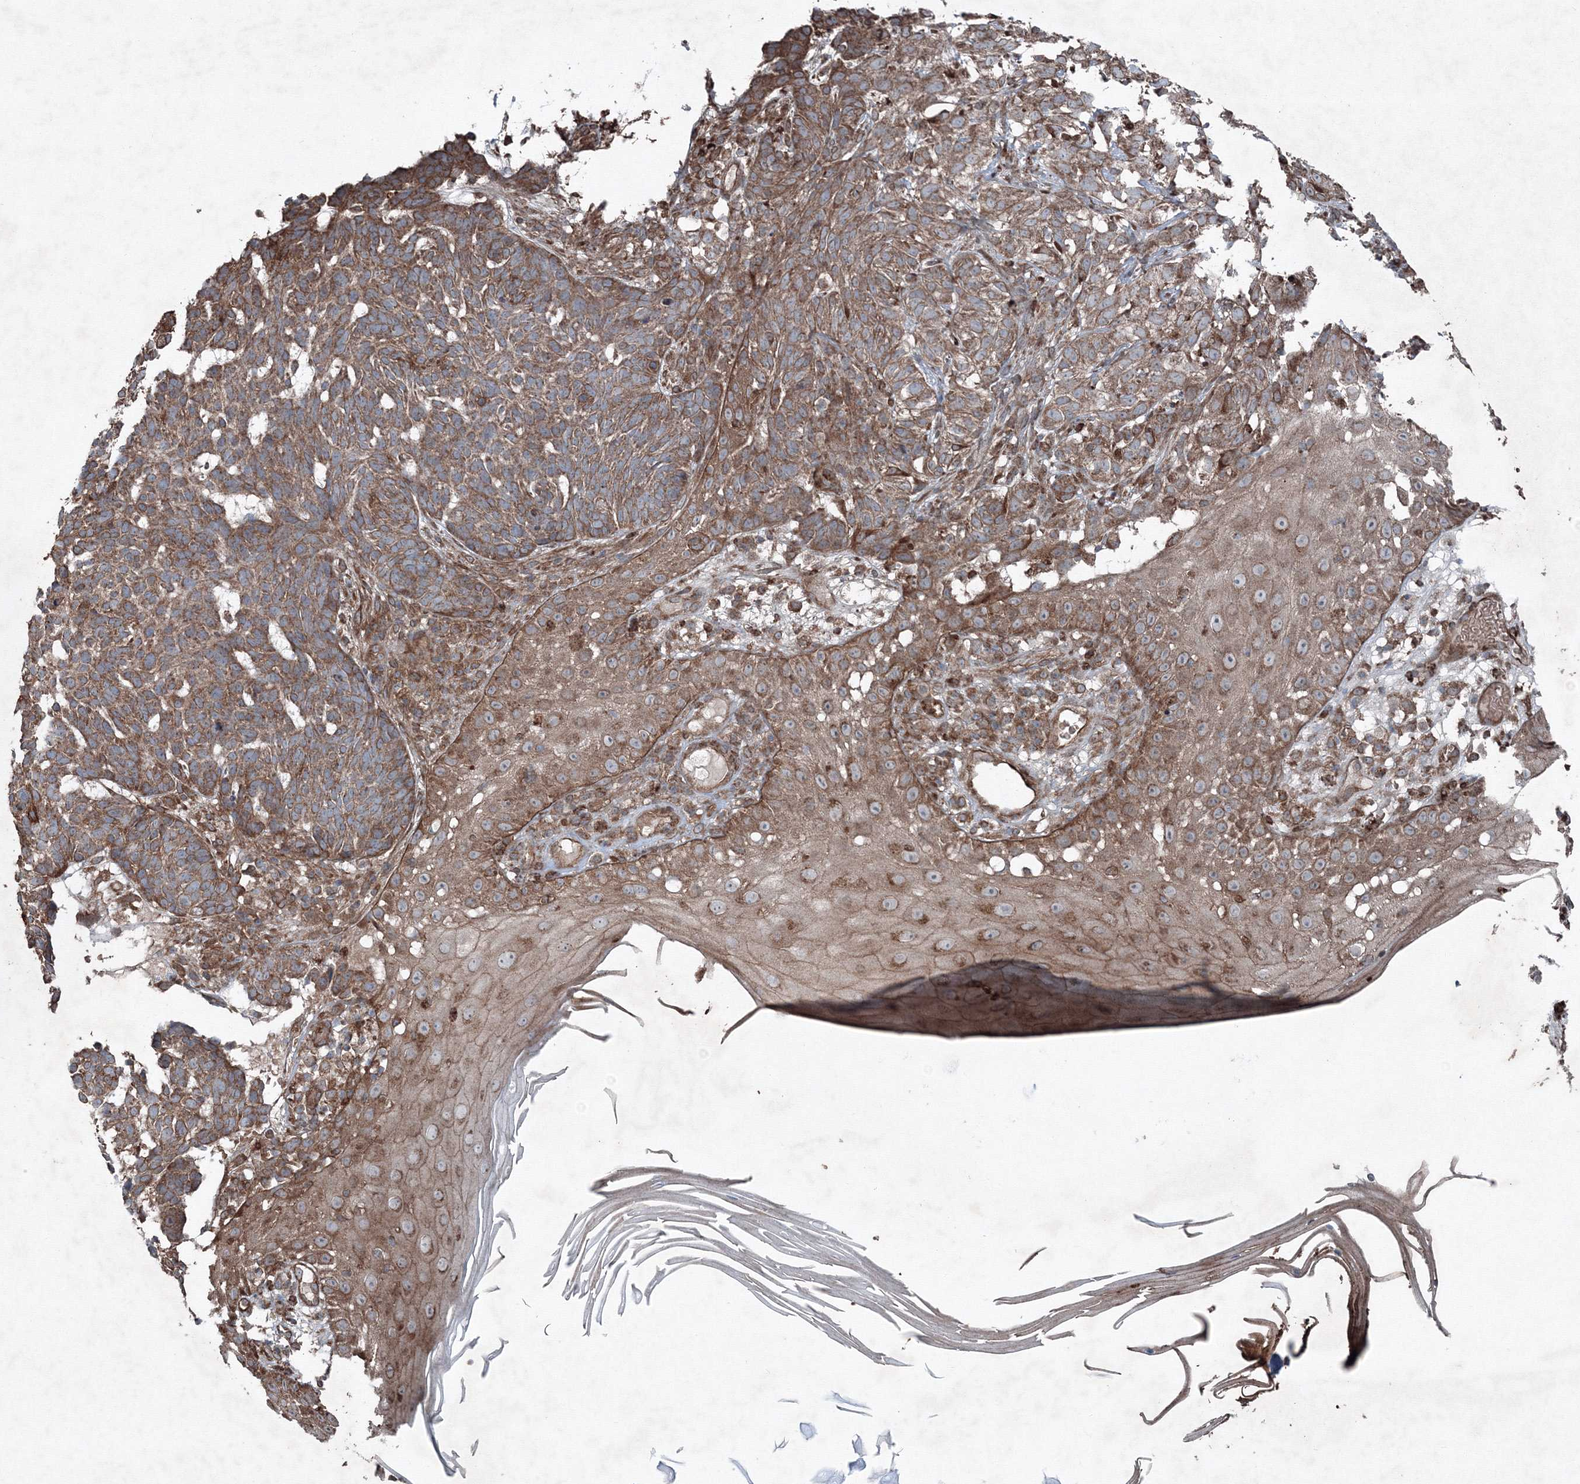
{"staining": {"intensity": "moderate", "quantity": ">75%", "location": "cytoplasmic/membranous"}, "tissue": "skin cancer", "cell_type": "Tumor cells", "image_type": "cancer", "snomed": [{"axis": "morphology", "description": "Basal cell carcinoma"}, {"axis": "topography", "description": "Skin"}], "caption": "Human skin basal cell carcinoma stained with a protein marker displays moderate staining in tumor cells.", "gene": "COPS7B", "patient": {"sex": "male", "age": 85}}